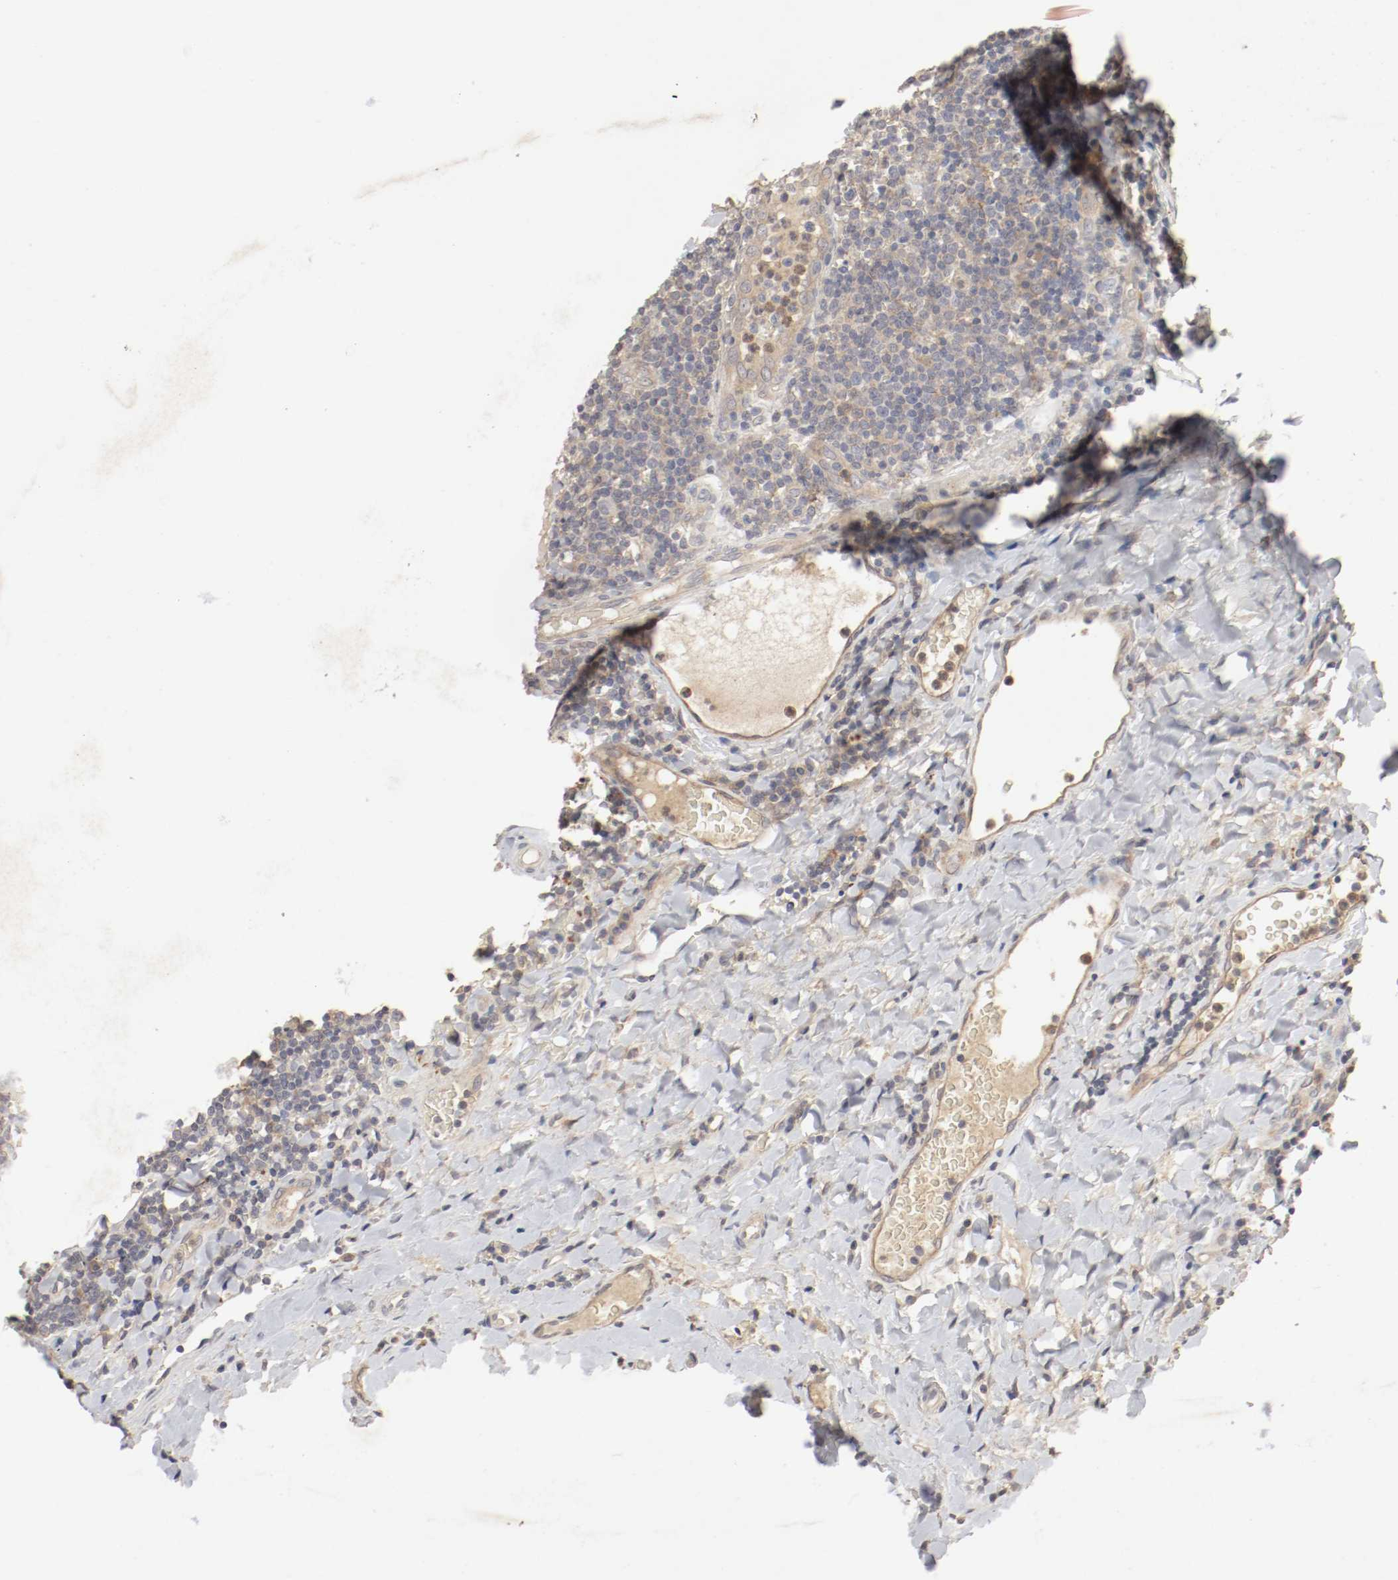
{"staining": {"intensity": "weak", "quantity": "25%-75%", "location": "cytoplasmic/membranous"}, "tissue": "tonsil", "cell_type": "Germinal center cells", "image_type": "normal", "snomed": [{"axis": "morphology", "description": "Normal tissue, NOS"}, {"axis": "topography", "description": "Tonsil"}], "caption": "Germinal center cells display low levels of weak cytoplasmic/membranous positivity in approximately 25%-75% of cells in normal human tonsil.", "gene": "REN", "patient": {"sex": "male", "age": 17}}